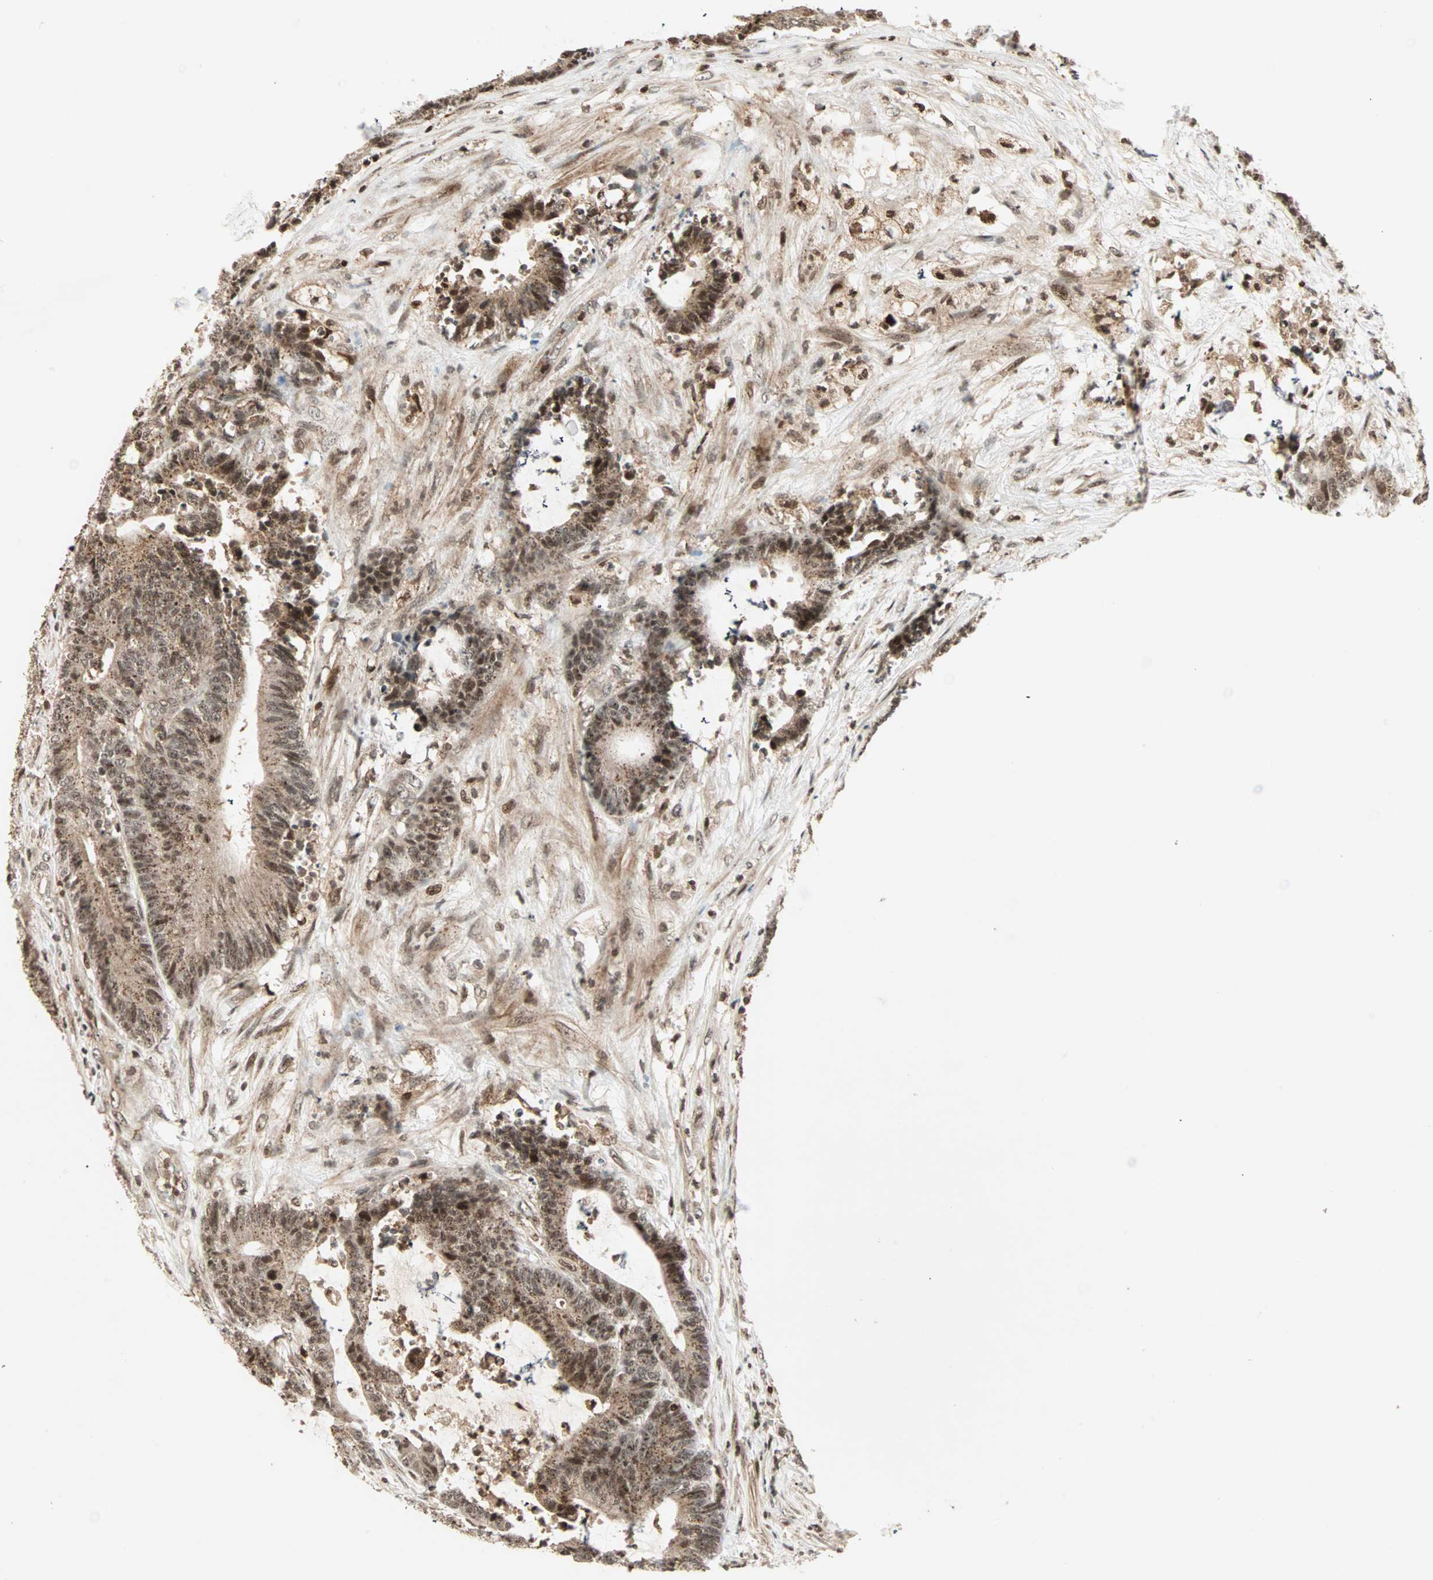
{"staining": {"intensity": "moderate", "quantity": ">75%", "location": "cytoplasmic/membranous,nuclear"}, "tissue": "colorectal cancer", "cell_type": "Tumor cells", "image_type": "cancer", "snomed": [{"axis": "morphology", "description": "Adenocarcinoma, NOS"}, {"axis": "topography", "description": "Colon"}], "caption": "About >75% of tumor cells in human colorectal cancer (adenocarcinoma) reveal moderate cytoplasmic/membranous and nuclear protein positivity as visualized by brown immunohistochemical staining.", "gene": "ZBED9", "patient": {"sex": "female", "age": 84}}